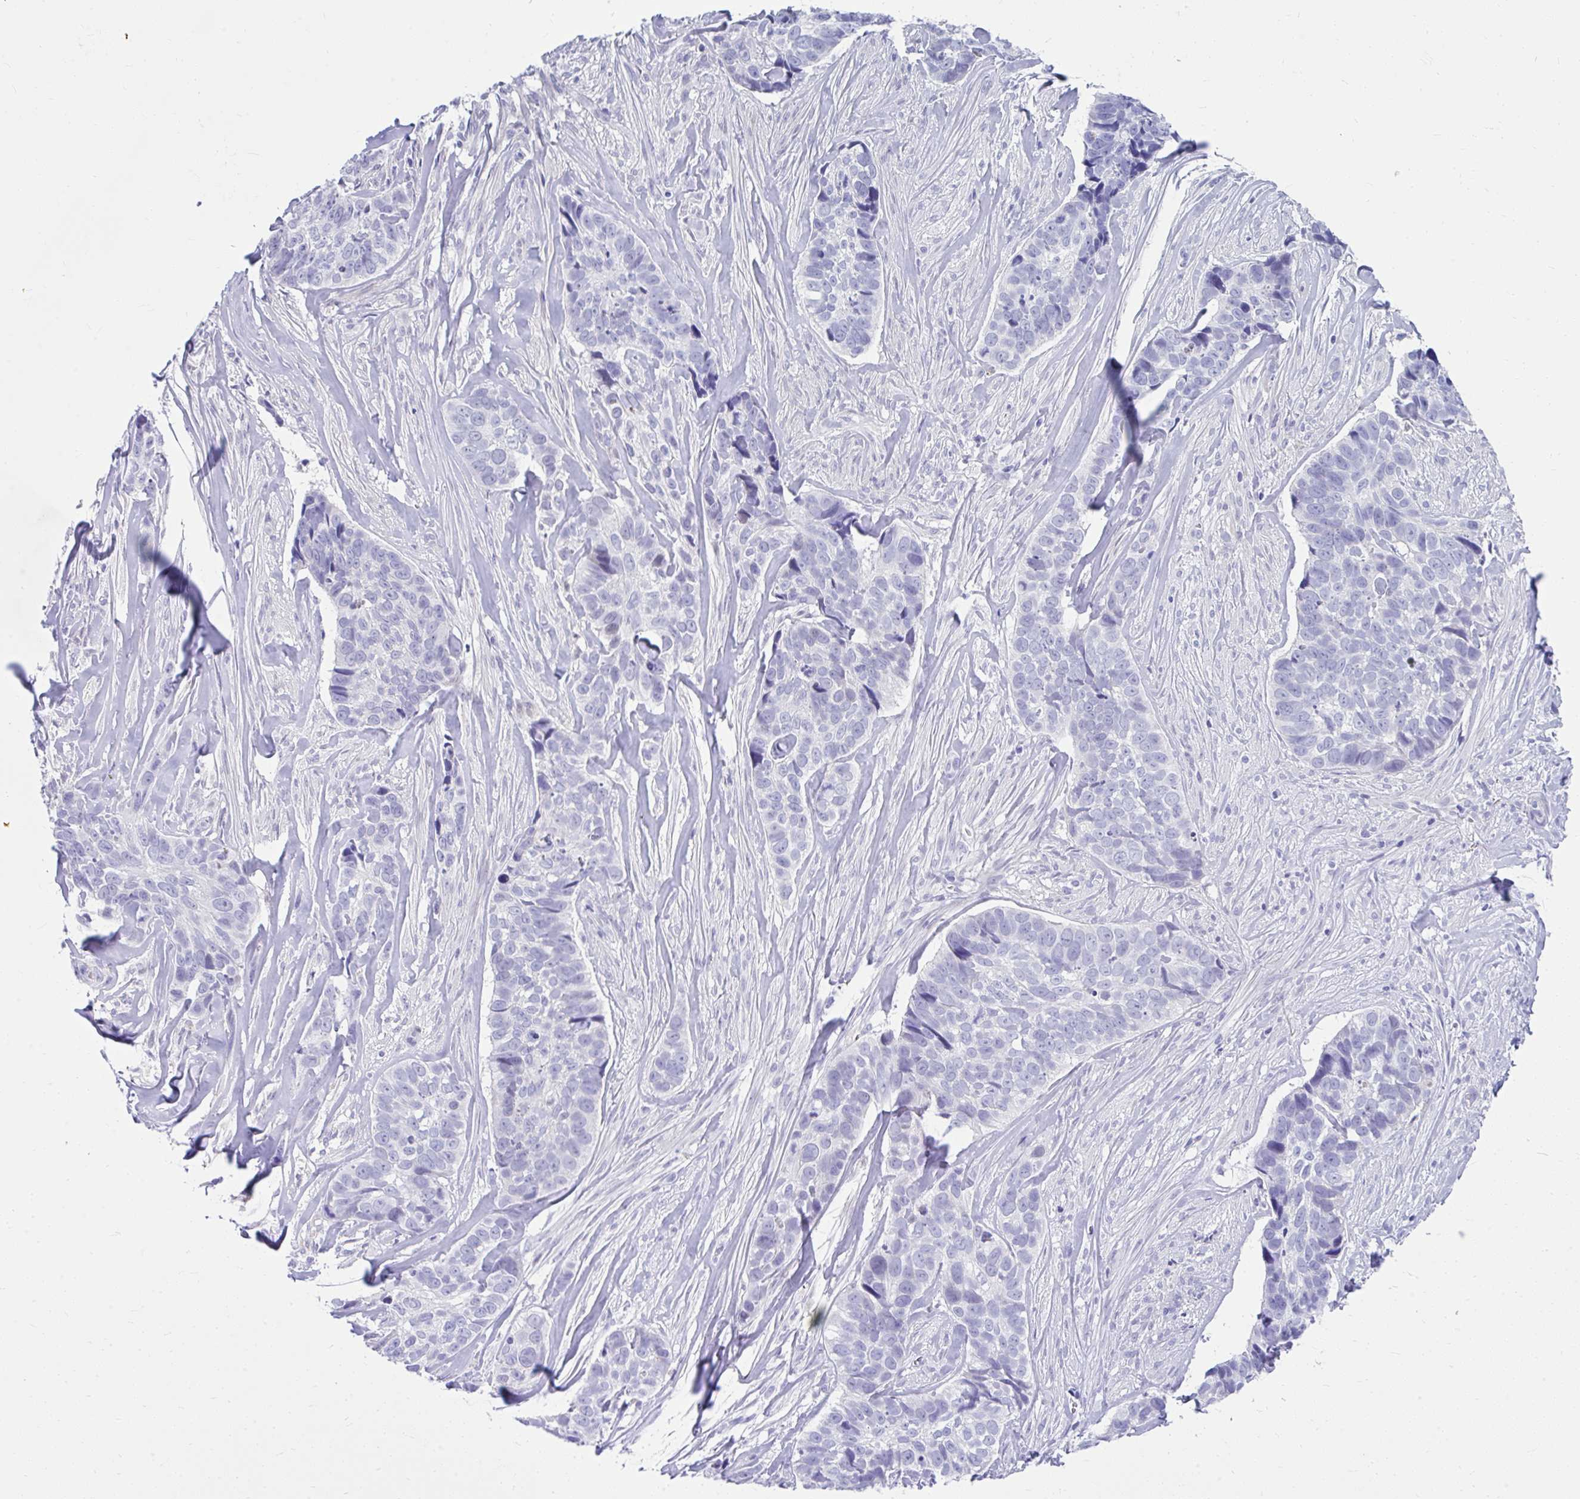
{"staining": {"intensity": "negative", "quantity": "none", "location": "none"}, "tissue": "skin cancer", "cell_type": "Tumor cells", "image_type": "cancer", "snomed": [{"axis": "morphology", "description": "Basal cell carcinoma"}, {"axis": "topography", "description": "Skin"}], "caption": "Immunohistochemical staining of human skin cancer exhibits no significant staining in tumor cells.", "gene": "ISL1", "patient": {"sex": "female", "age": 82}}